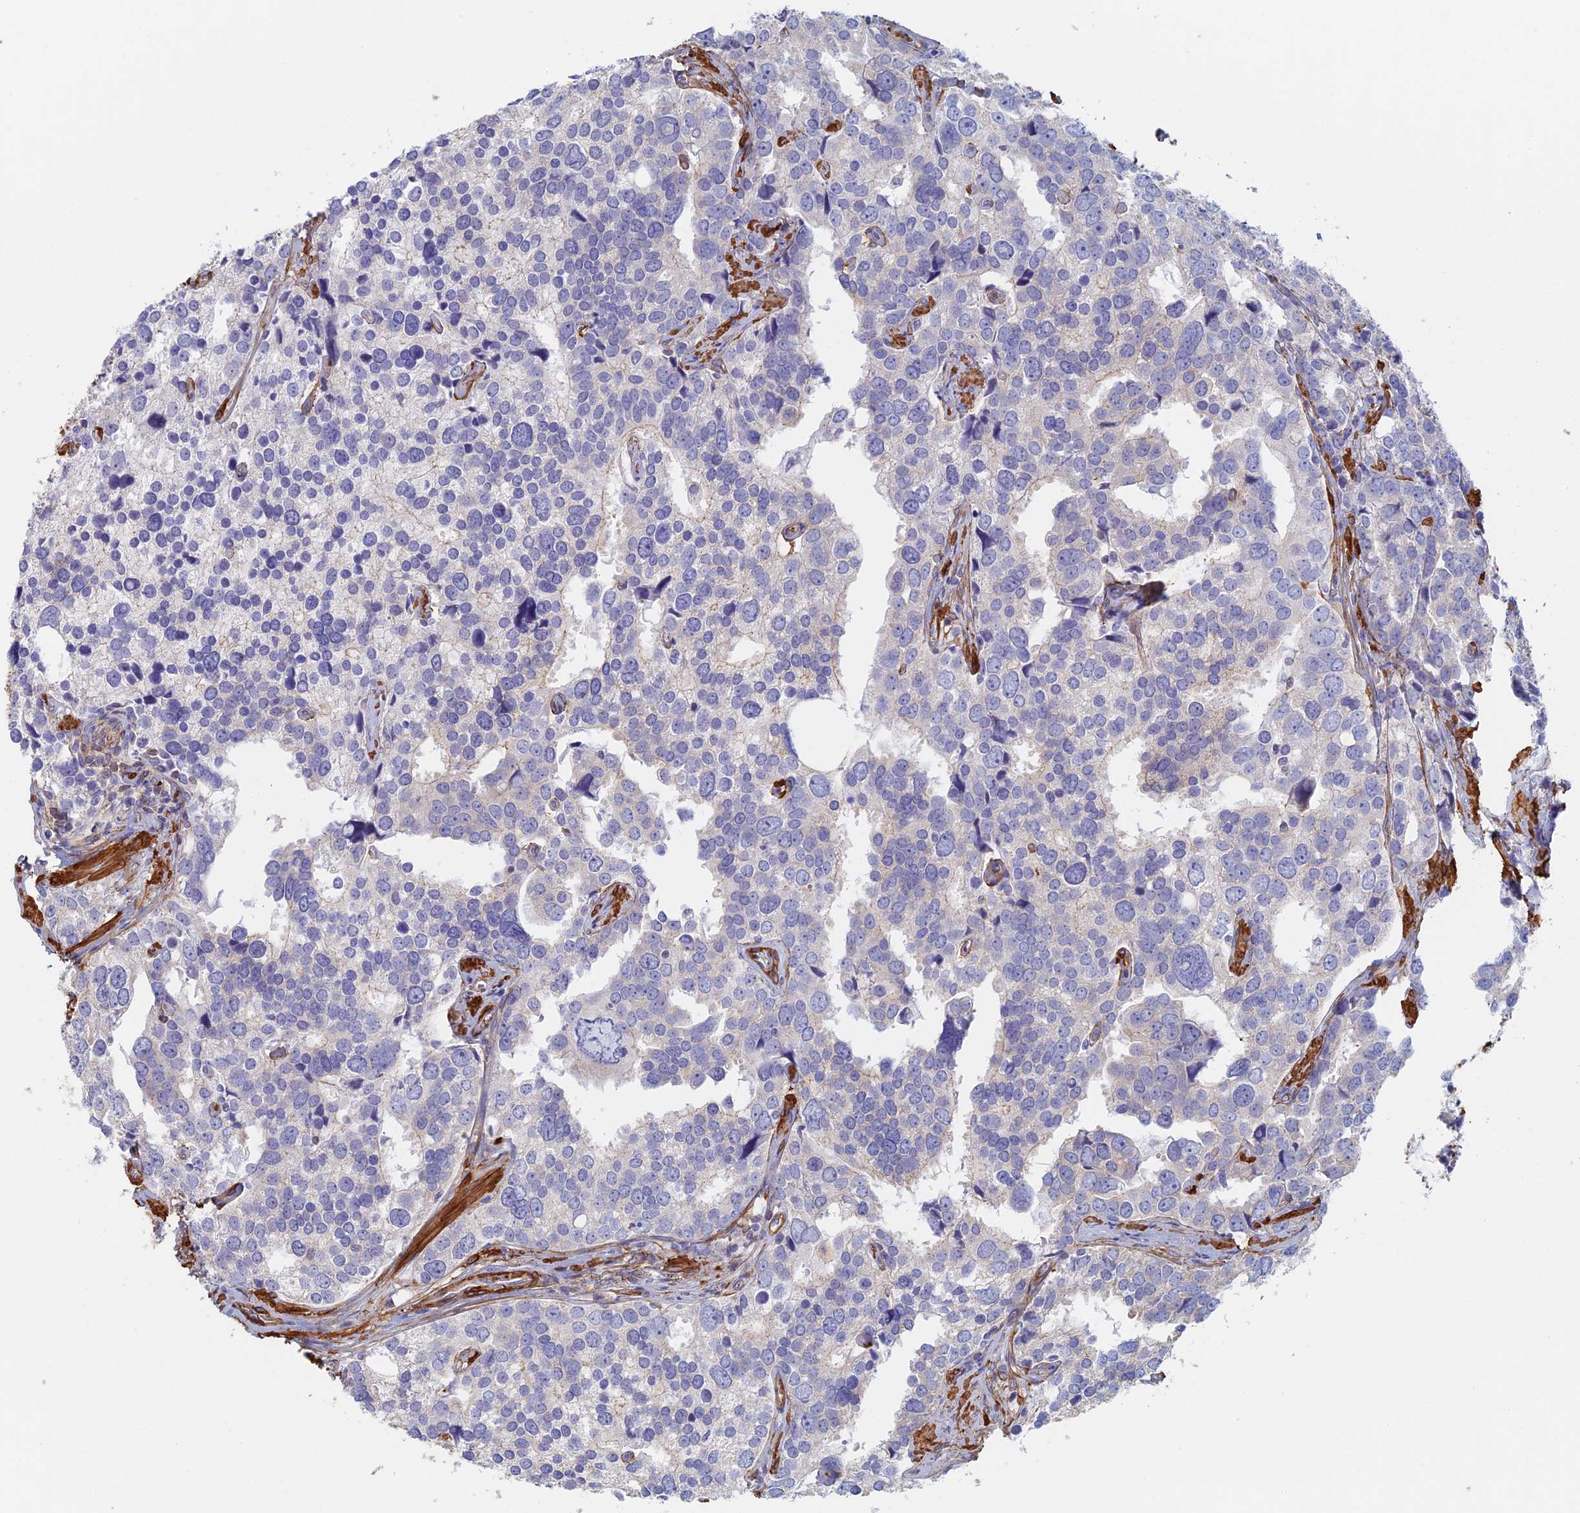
{"staining": {"intensity": "negative", "quantity": "none", "location": "none"}, "tissue": "prostate cancer", "cell_type": "Tumor cells", "image_type": "cancer", "snomed": [{"axis": "morphology", "description": "Adenocarcinoma, High grade"}, {"axis": "topography", "description": "Prostate"}], "caption": "Tumor cells are negative for brown protein staining in prostate high-grade adenocarcinoma.", "gene": "PAK4", "patient": {"sex": "male", "age": 71}}